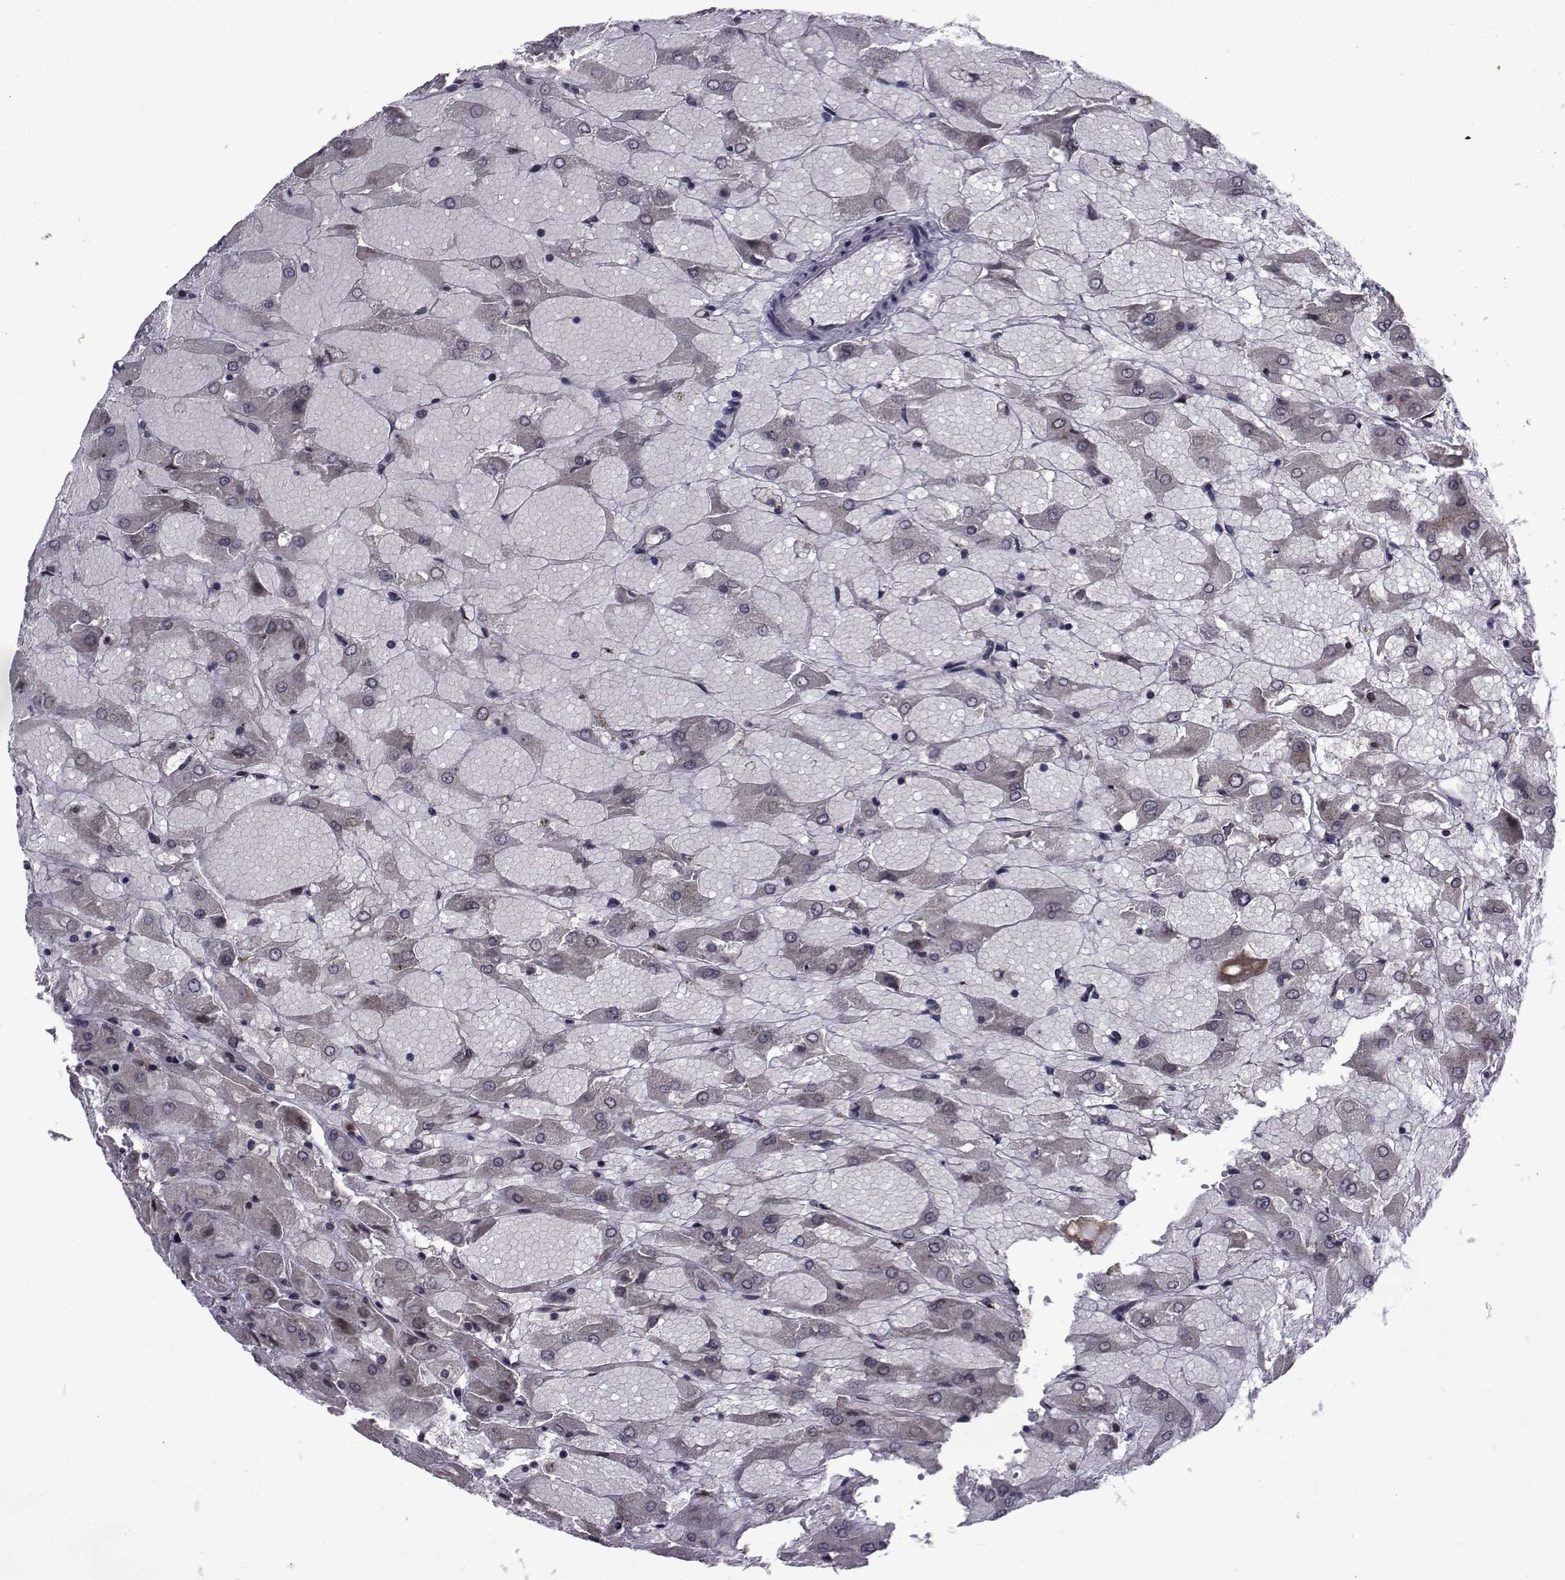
{"staining": {"intensity": "negative", "quantity": "none", "location": "none"}, "tissue": "renal cancer", "cell_type": "Tumor cells", "image_type": "cancer", "snomed": [{"axis": "morphology", "description": "Adenocarcinoma, NOS"}, {"axis": "topography", "description": "Kidney"}], "caption": "An immunohistochemistry (IHC) photomicrograph of adenocarcinoma (renal) is shown. There is no staining in tumor cells of adenocarcinoma (renal).", "gene": "ATP6V1C2", "patient": {"sex": "male", "age": 72}}